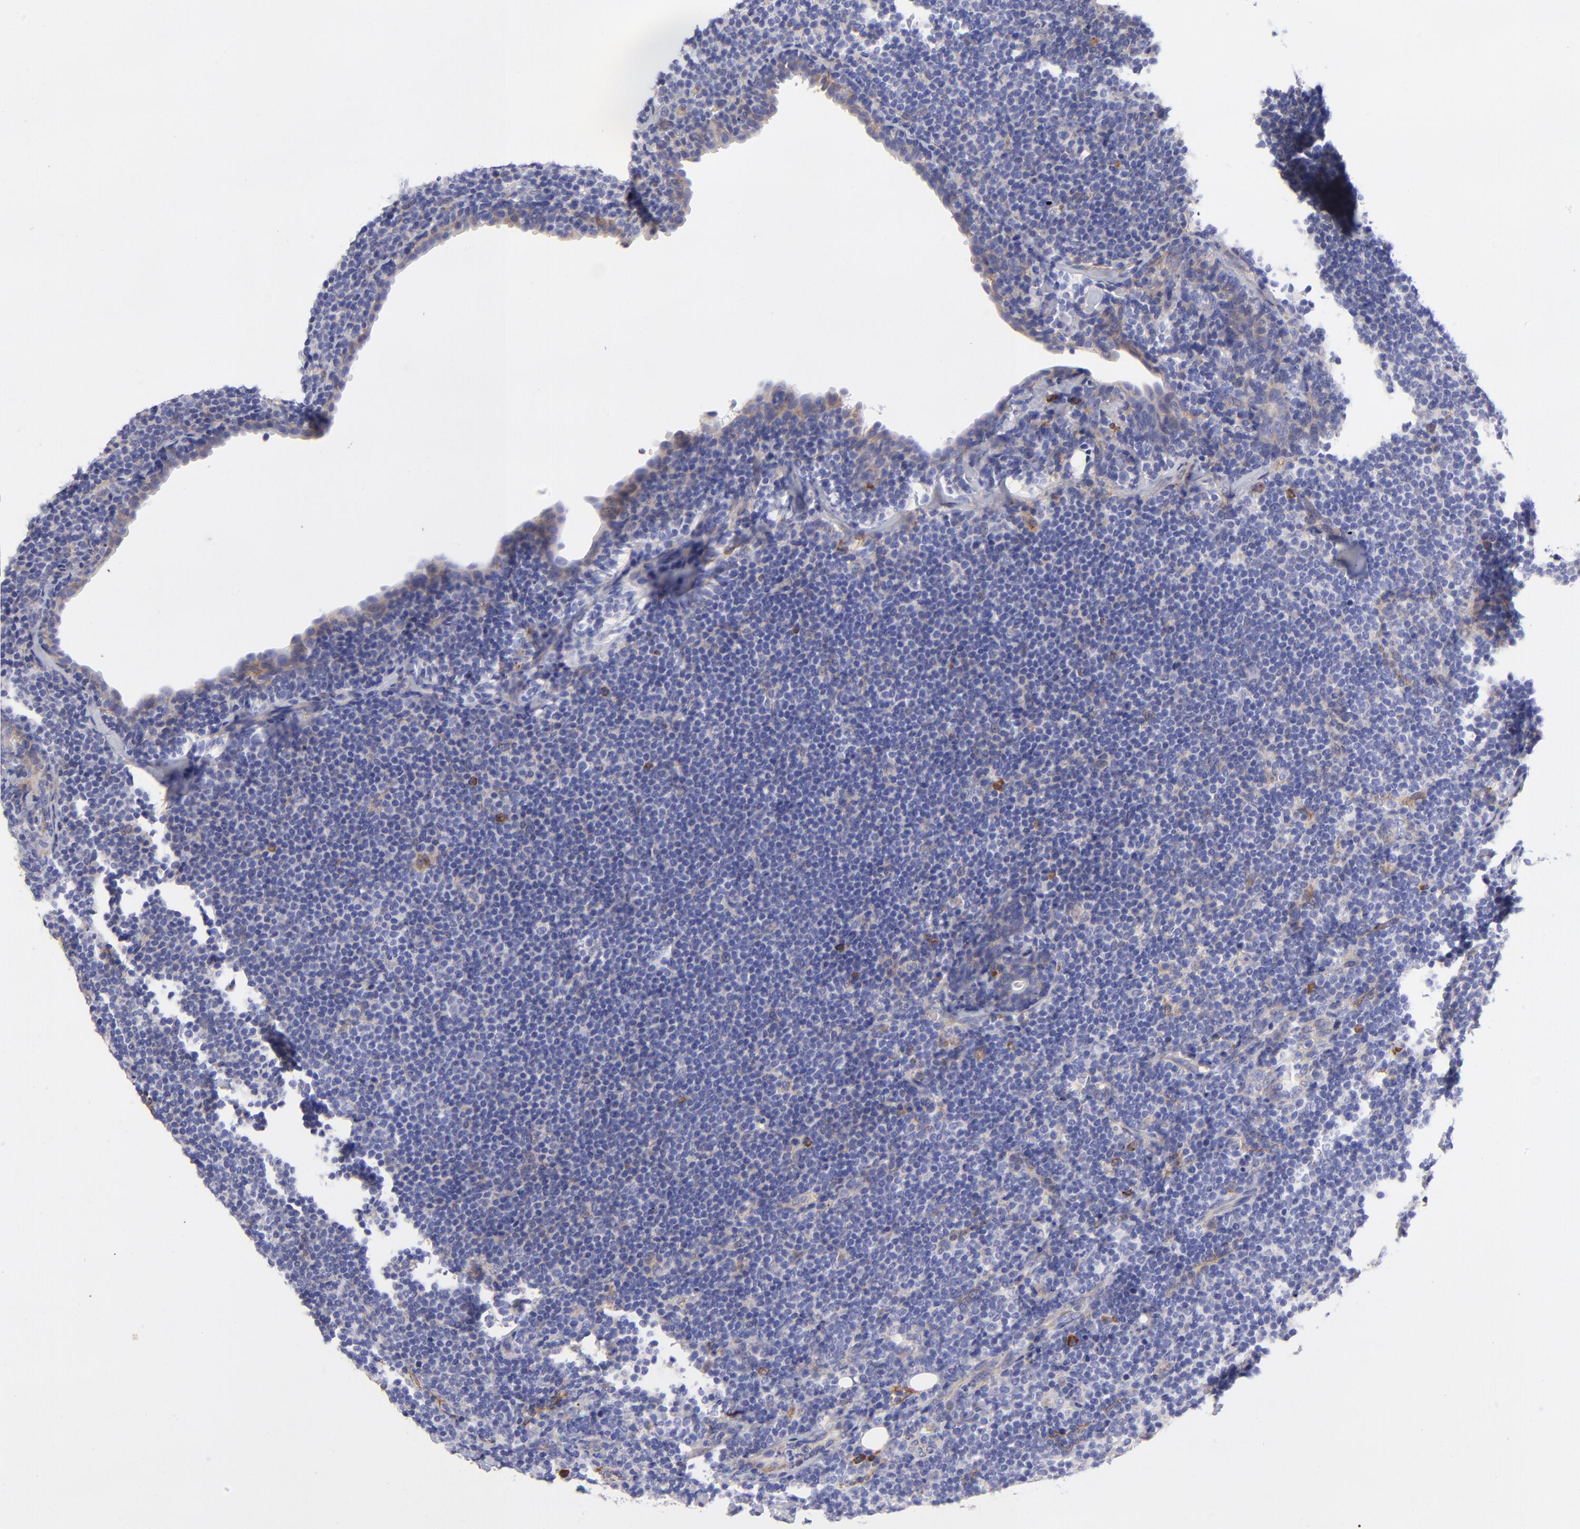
{"staining": {"intensity": "negative", "quantity": "none", "location": "none"}, "tissue": "lymph node", "cell_type": "Germinal center cells", "image_type": "normal", "snomed": [{"axis": "morphology", "description": "Normal tissue, NOS"}, {"axis": "morphology", "description": "Uncertain malignant potential"}, {"axis": "topography", "description": "Lymph node"}, {"axis": "topography", "description": "Salivary gland, NOS"}], "caption": "Immunohistochemistry (IHC) image of benign lymph node stained for a protein (brown), which shows no expression in germinal center cells.", "gene": "PPFIBP1", "patient": {"sex": "female", "age": 51}}